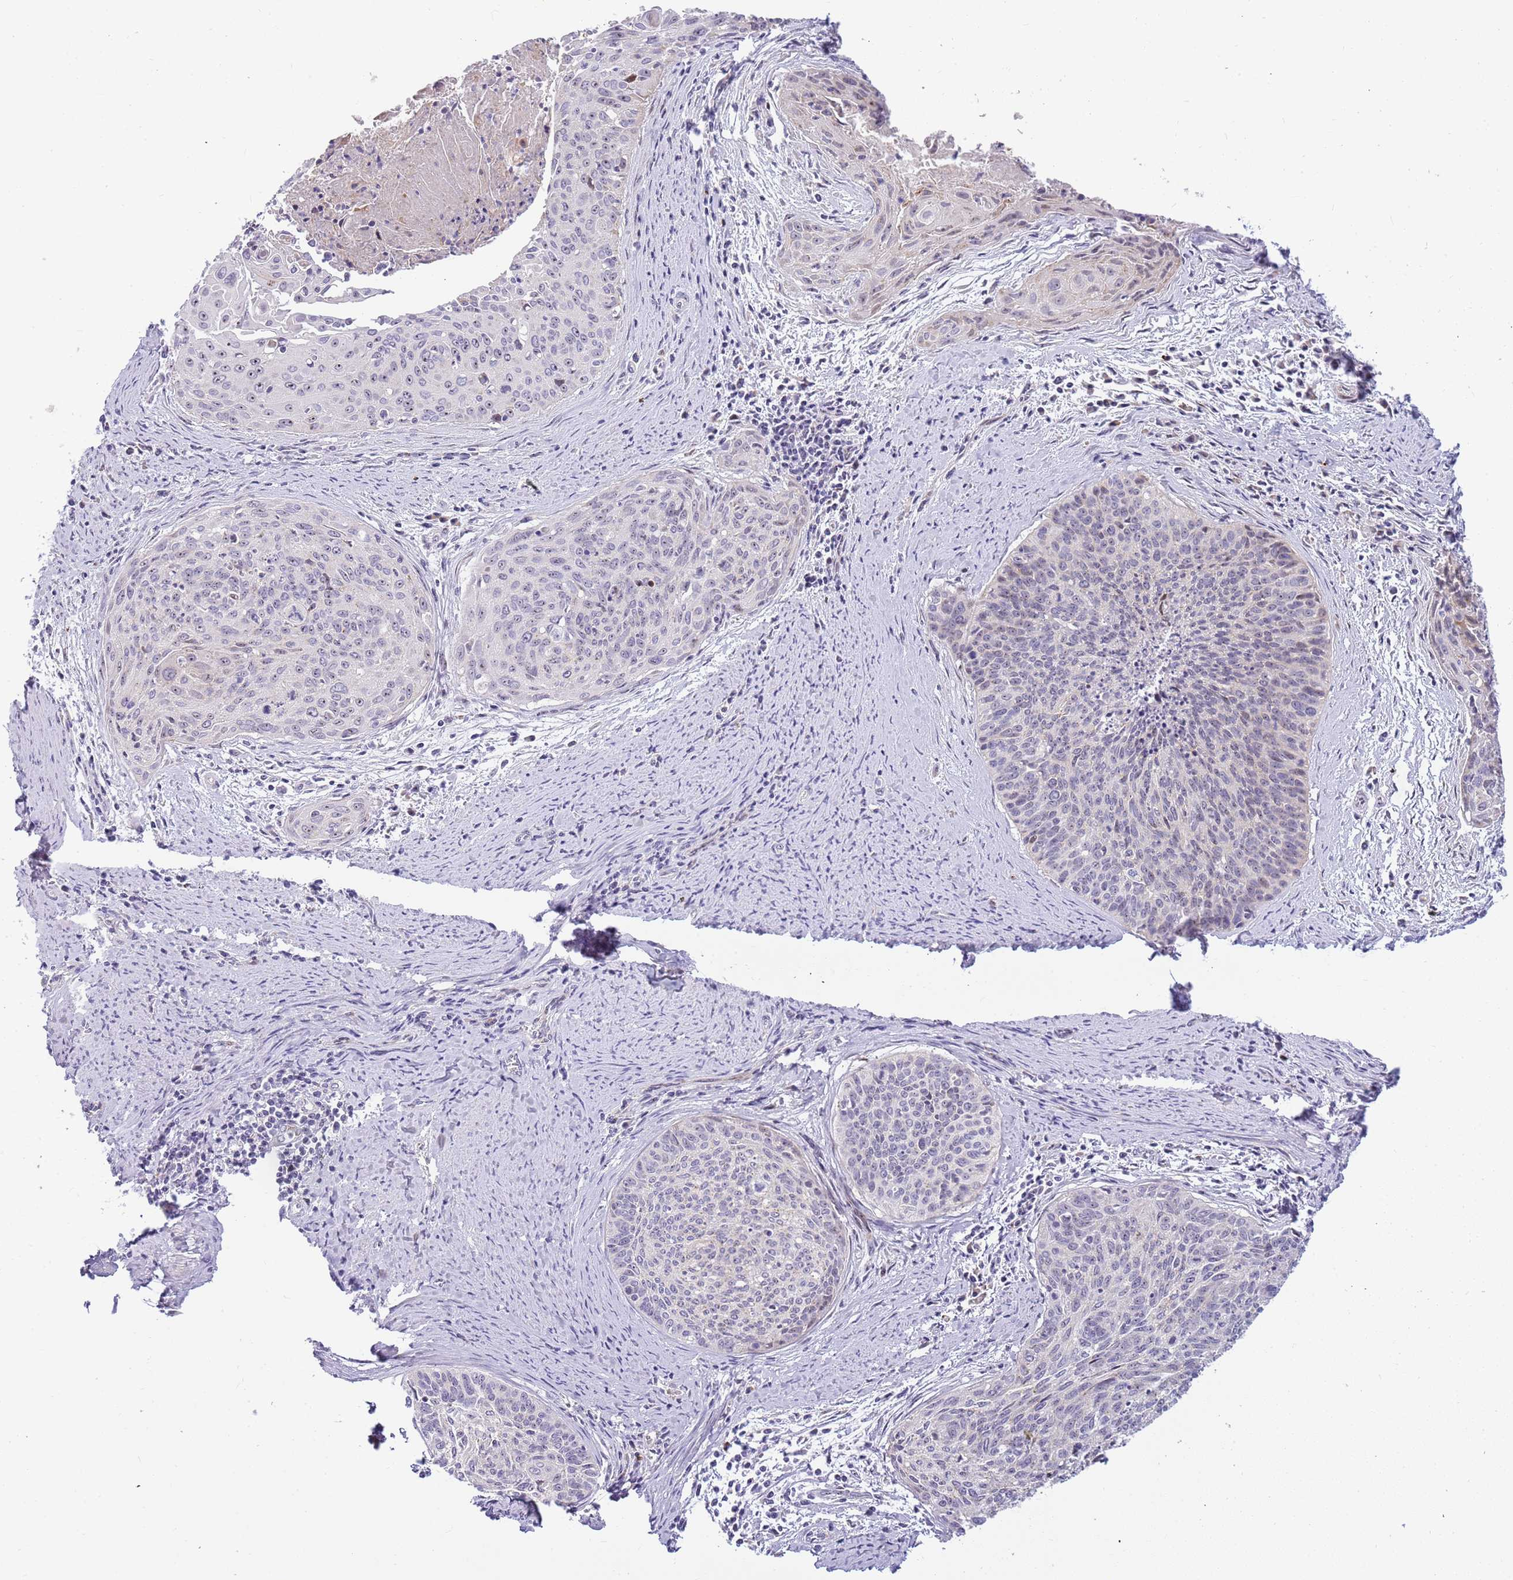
{"staining": {"intensity": "negative", "quantity": "none", "location": "none"}, "tissue": "cervical cancer", "cell_type": "Tumor cells", "image_type": "cancer", "snomed": [{"axis": "morphology", "description": "Squamous cell carcinoma, NOS"}, {"axis": "topography", "description": "Cervix"}], "caption": "Cervical cancer (squamous cell carcinoma) was stained to show a protein in brown. There is no significant positivity in tumor cells.", "gene": "DNAJA3", "patient": {"sex": "female", "age": 55}}